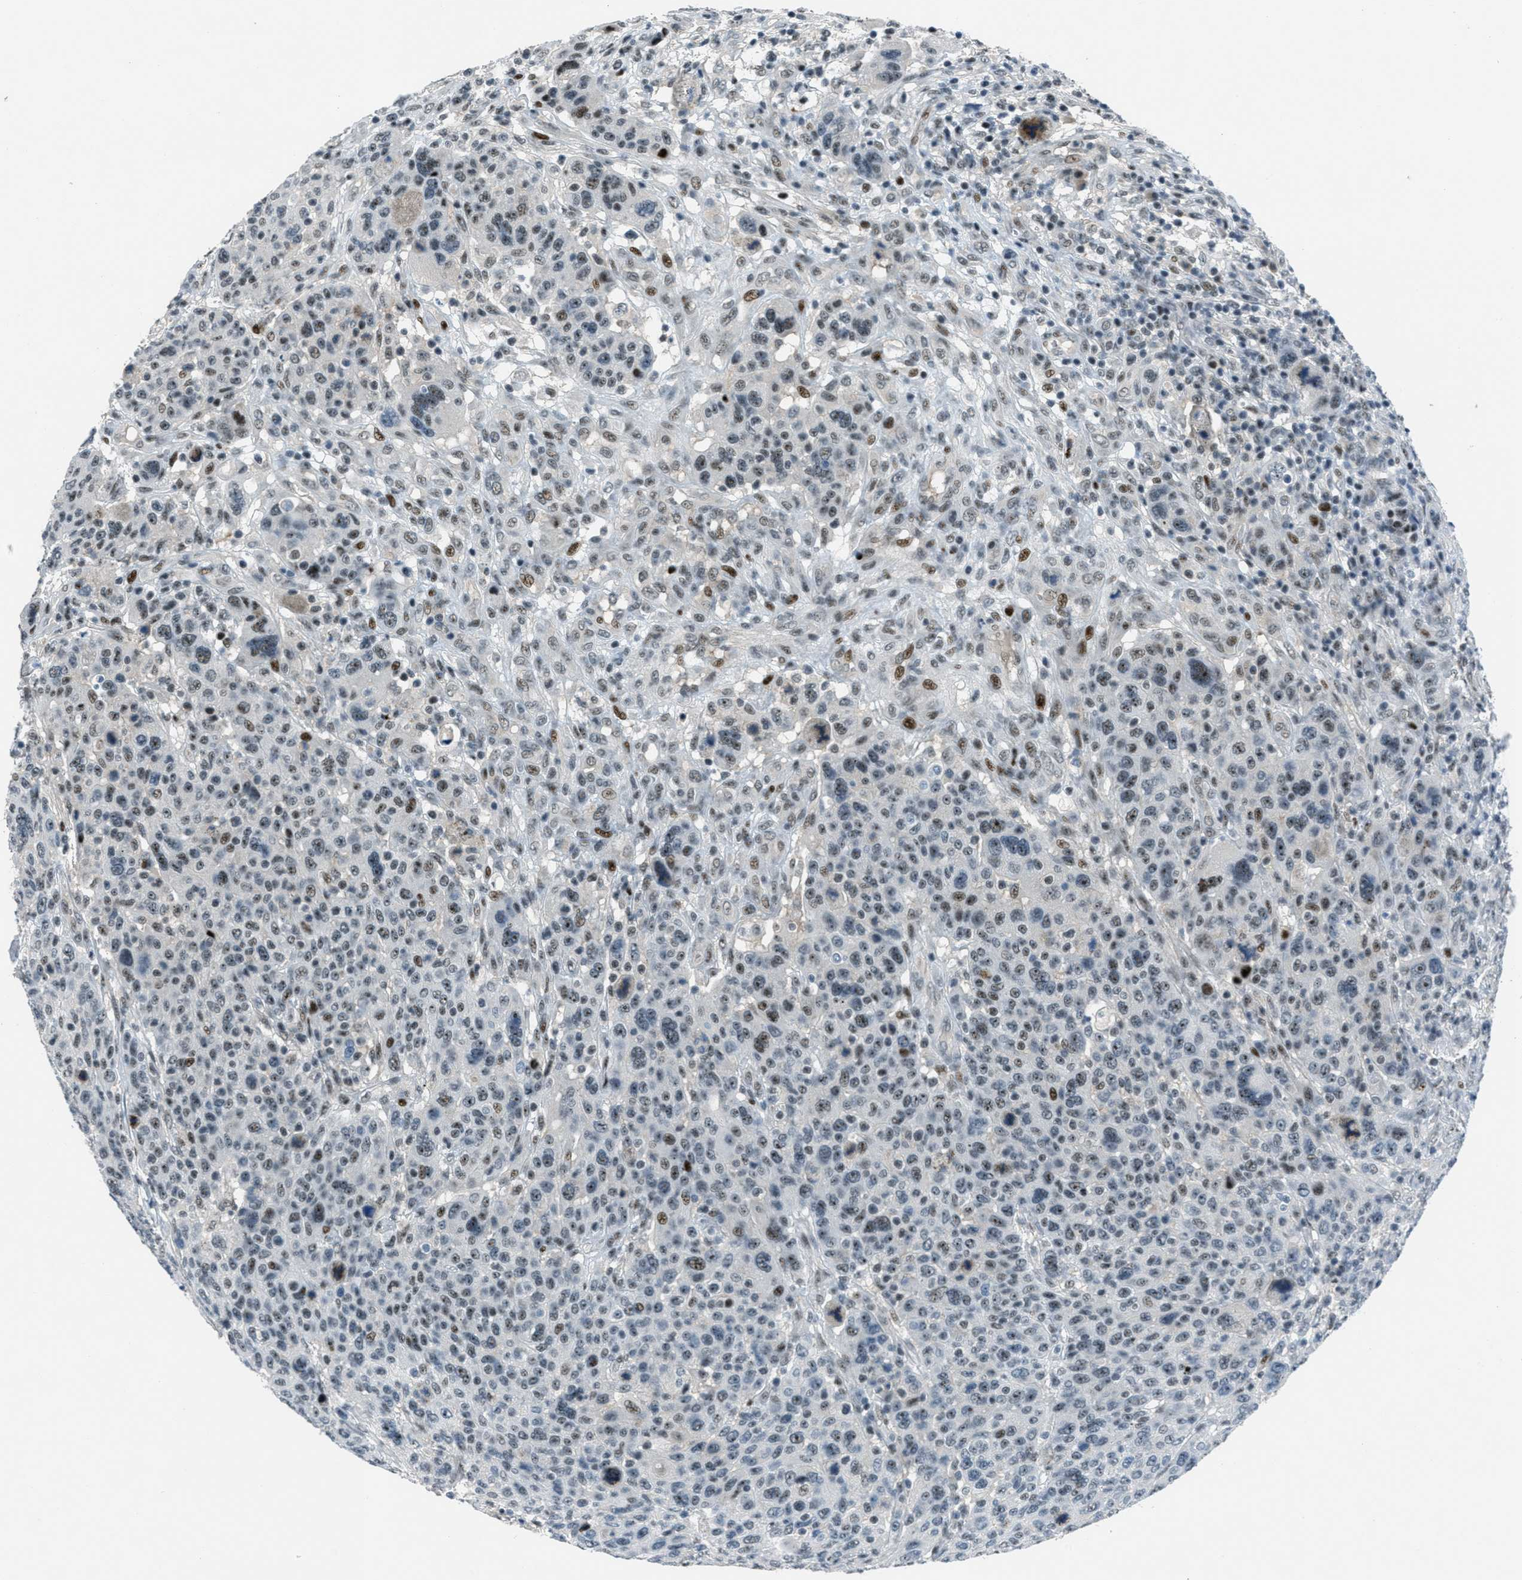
{"staining": {"intensity": "moderate", "quantity": "25%-75%", "location": "nuclear"}, "tissue": "breast cancer", "cell_type": "Tumor cells", "image_type": "cancer", "snomed": [{"axis": "morphology", "description": "Duct carcinoma"}, {"axis": "topography", "description": "Breast"}], "caption": "Breast invasive ductal carcinoma tissue displays moderate nuclear expression in approximately 25%-75% of tumor cells", "gene": "ZDHHC23", "patient": {"sex": "female", "age": 37}}